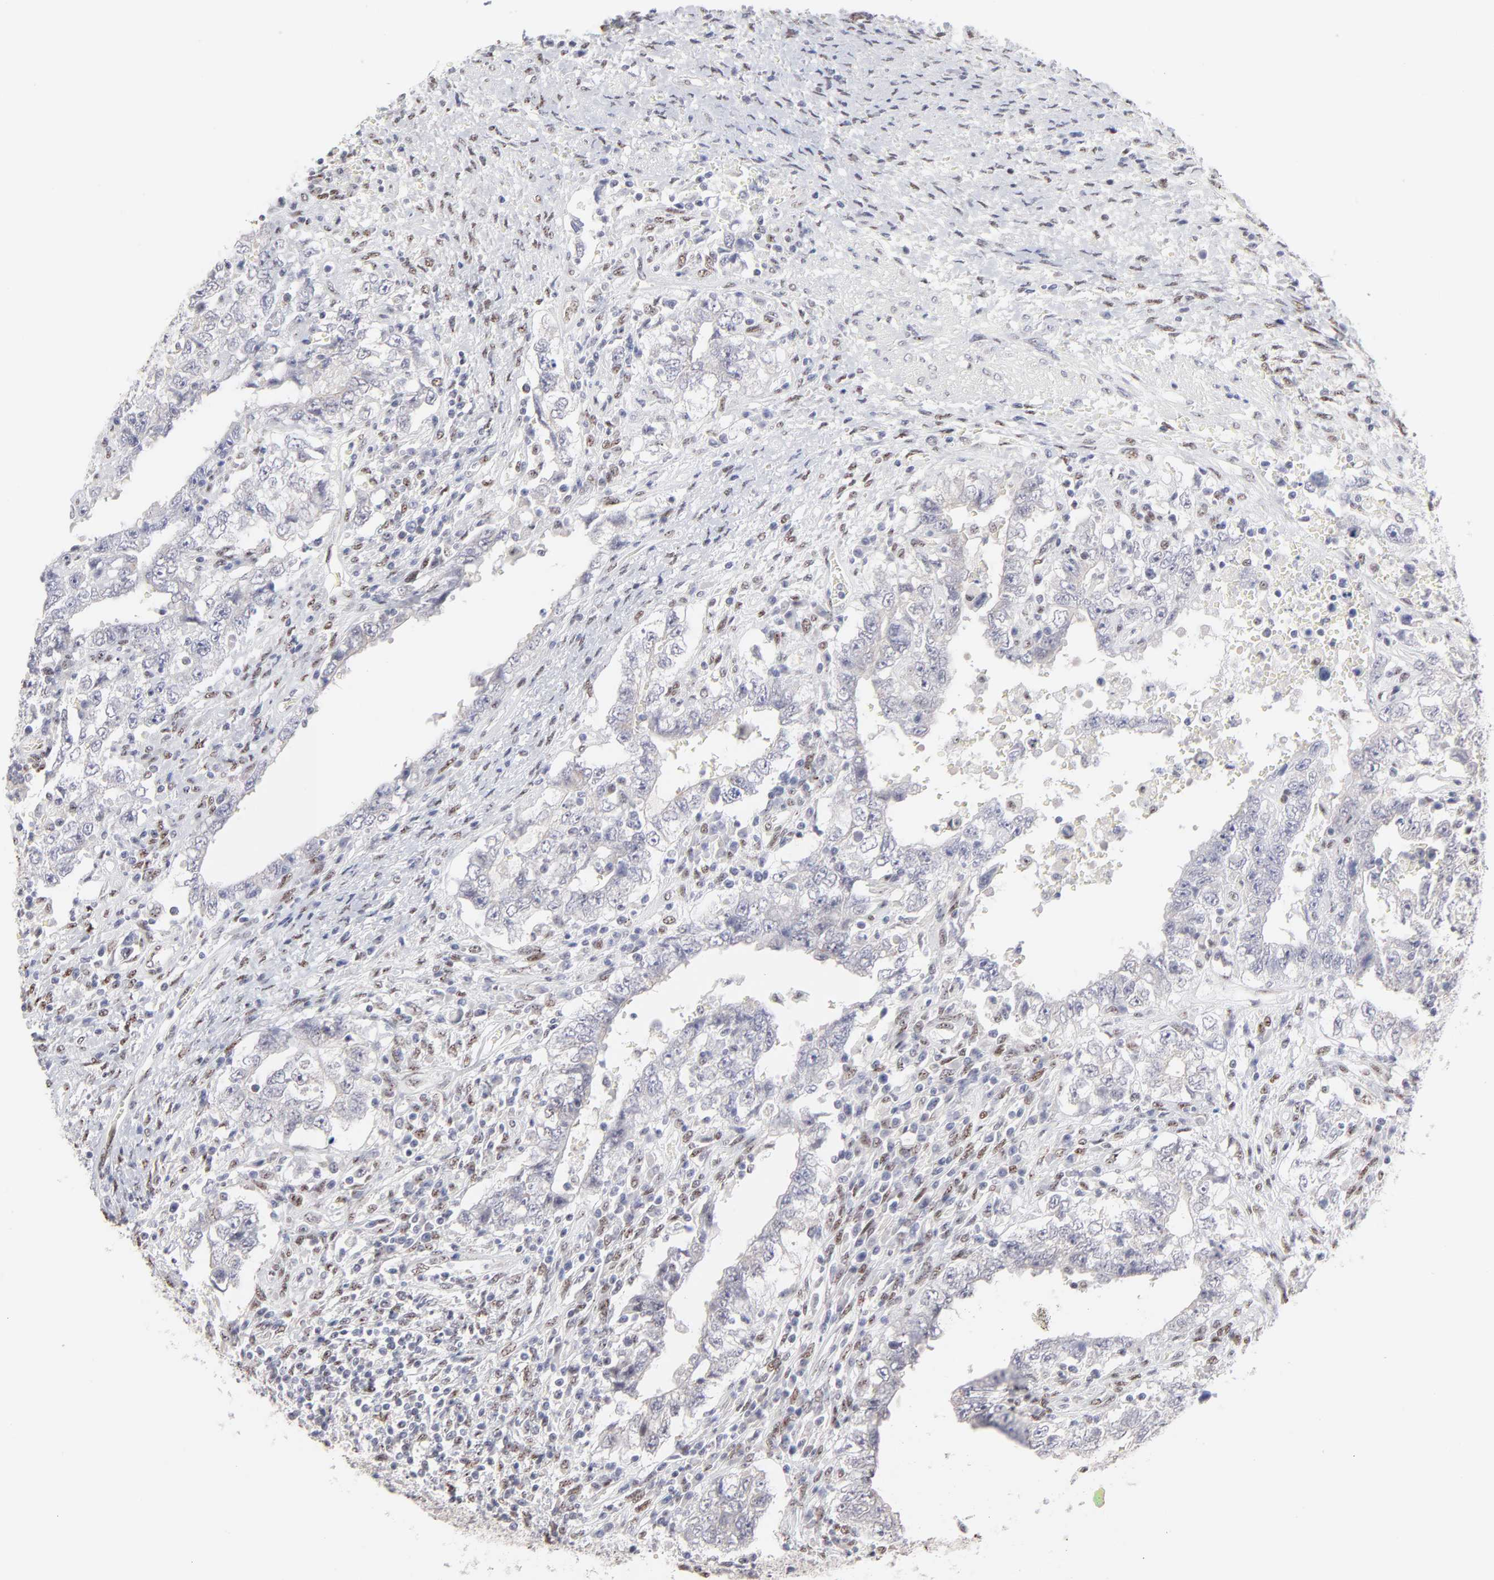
{"staining": {"intensity": "negative", "quantity": "none", "location": "none"}, "tissue": "testis cancer", "cell_type": "Tumor cells", "image_type": "cancer", "snomed": [{"axis": "morphology", "description": "Carcinoma, Embryonal, NOS"}, {"axis": "topography", "description": "Testis"}], "caption": "Immunohistochemistry photomicrograph of testis embryonal carcinoma stained for a protein (brown), which displays no staining in tumor cells.", "gene": "STAT3", "patient": {"sex": "male", "age": 26}}